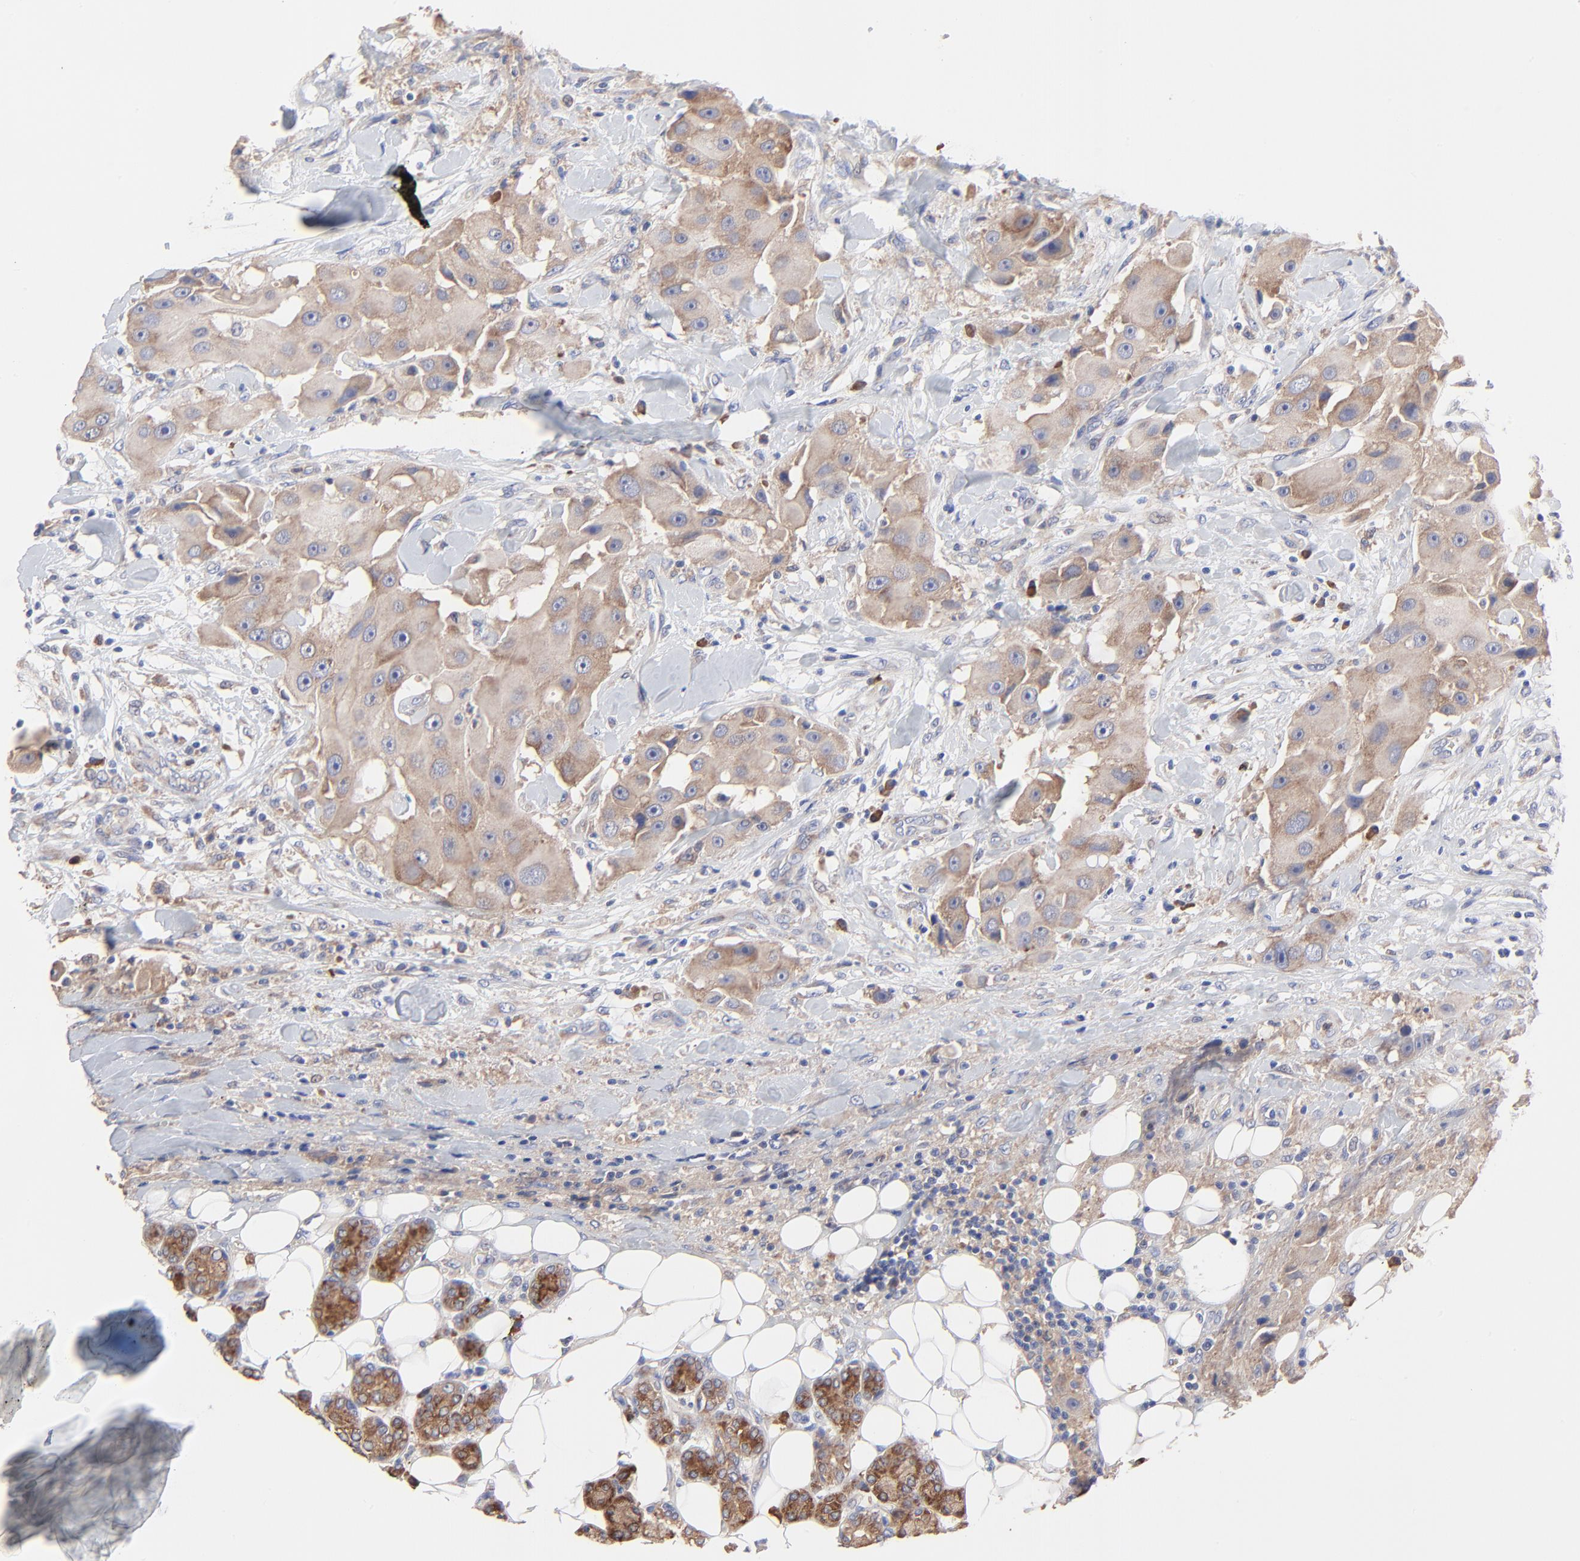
{"staining": {"intensity": "moderate", "quantity": ">75%", "location": "cytoplasmic/membranous"}, "tissue": "head and neck cancer", "cell_type": "Tumor cells", "image_type": "cancer", "snomed": [{"axis": "morphology", "description": "Normal tissue, NOS"}, {"axis": "morphology", "description": "Adenocarcinoma, NOS"}, {"axis": "topography", "description": "Salivary gland"}, {"axis": "topography", "description": "Head-Neck"}], "caption": "Immunohistochemistry micrograph of neoplastic tissue: human adenocarcinoma (head and neck) stained using immunohistochemistry (IHC) displays medium levels of moderate protein expression localized specifically in the cytoplasmic/membranous of tumor cells, appearing as a cytoplasmic/membranous brown color.", "gene": "PPFIBP2", "patient": {"sex": "male", "age": 80}}